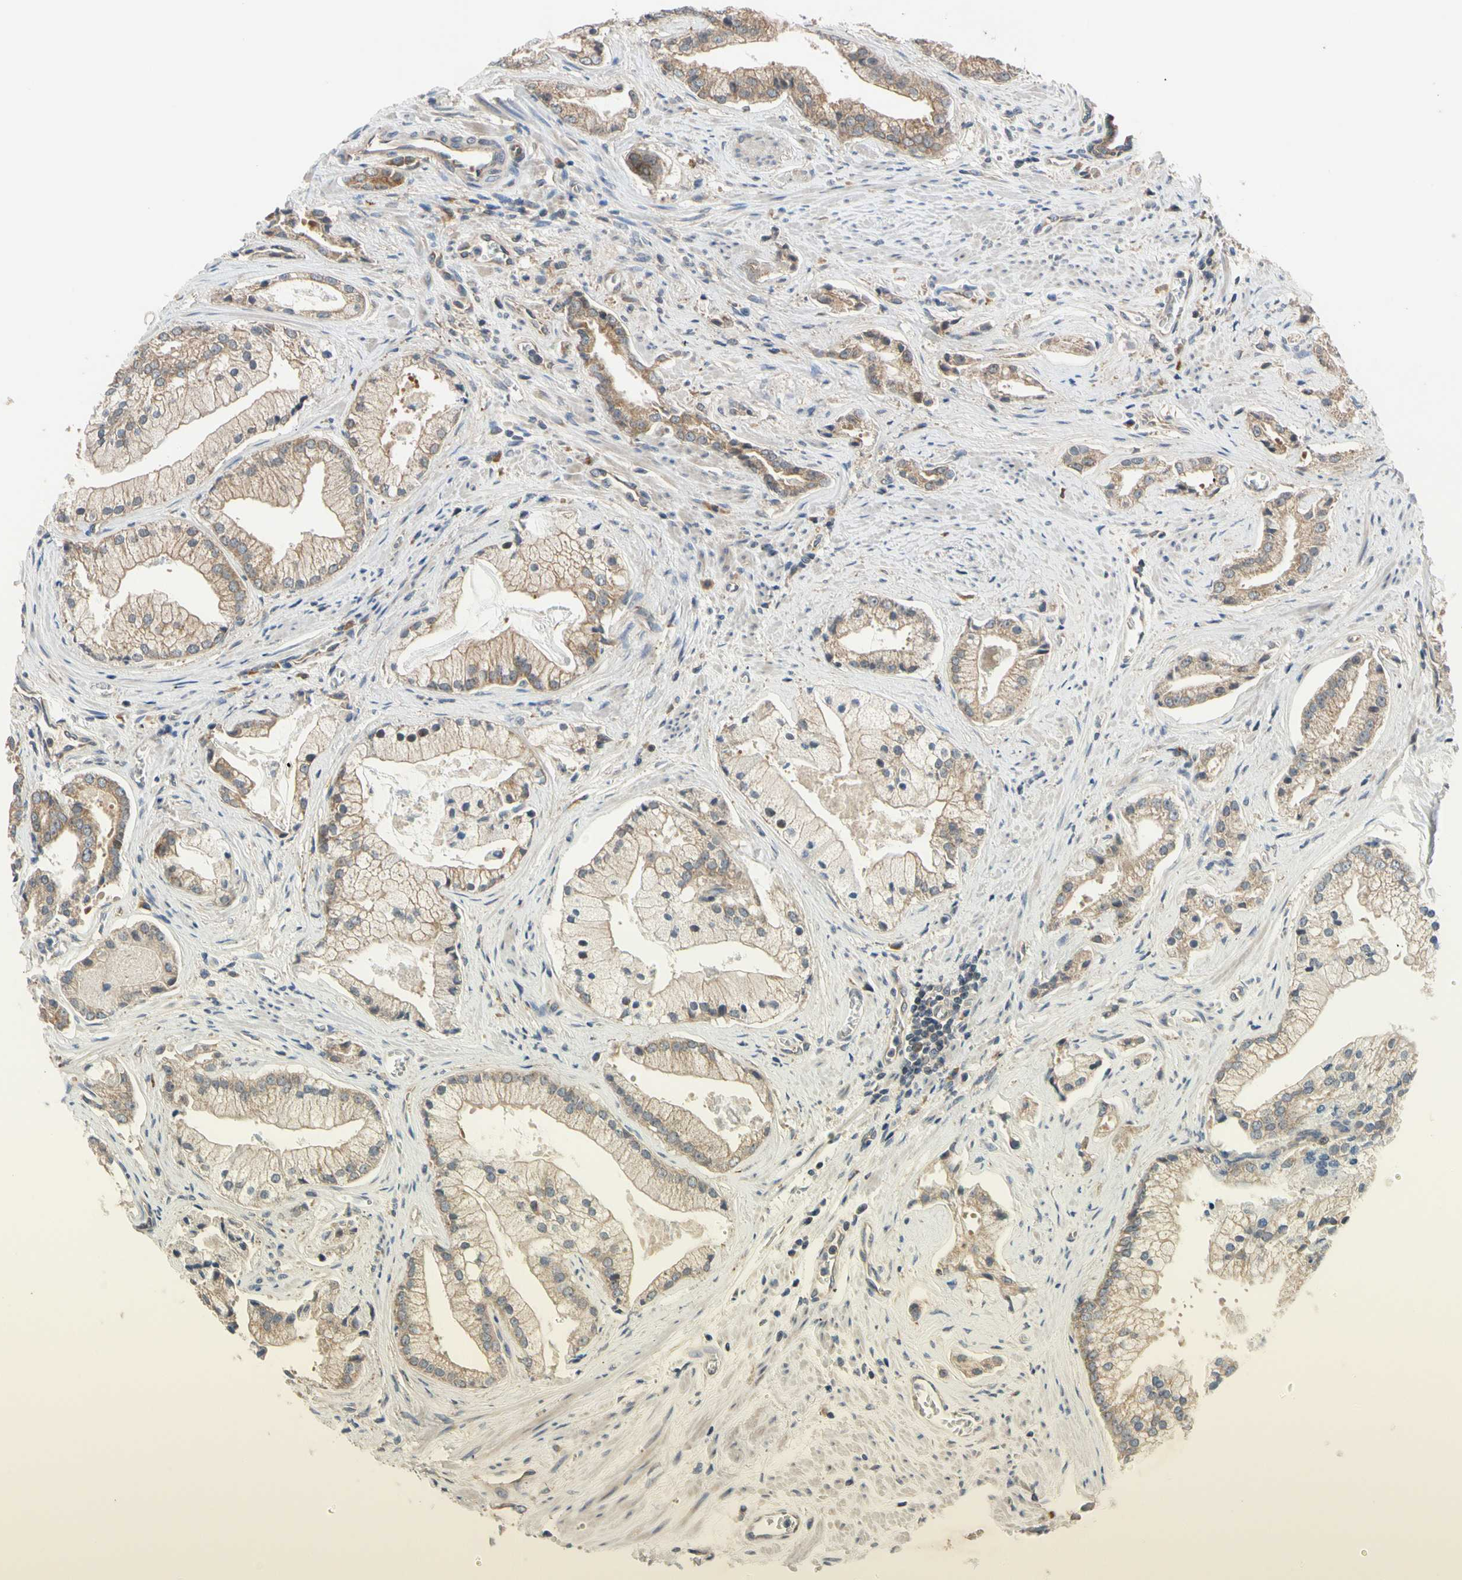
{"staining": {"intensity": "moderate", "quantity": ">75%", "location": "cytoplasmic/membranous"}, "tissue": "prostate cancer", "cell_type": "Tumor cells", "image_type": "cancer", "snomed": [{"axis": "morphology", "description": "Adenocarcinoma, High grade"}, {"axis": "topography", "description": "Prostate"}], "caption": "The immunohistochemical stain highlights moderate cytoplasmic/membranous staining in tumor cells of prostate cancer (adenocarcinoma (high-grade)) tissue.", "gene": "MBTPS2", "patient": {"sex": "male", "age": 67}}